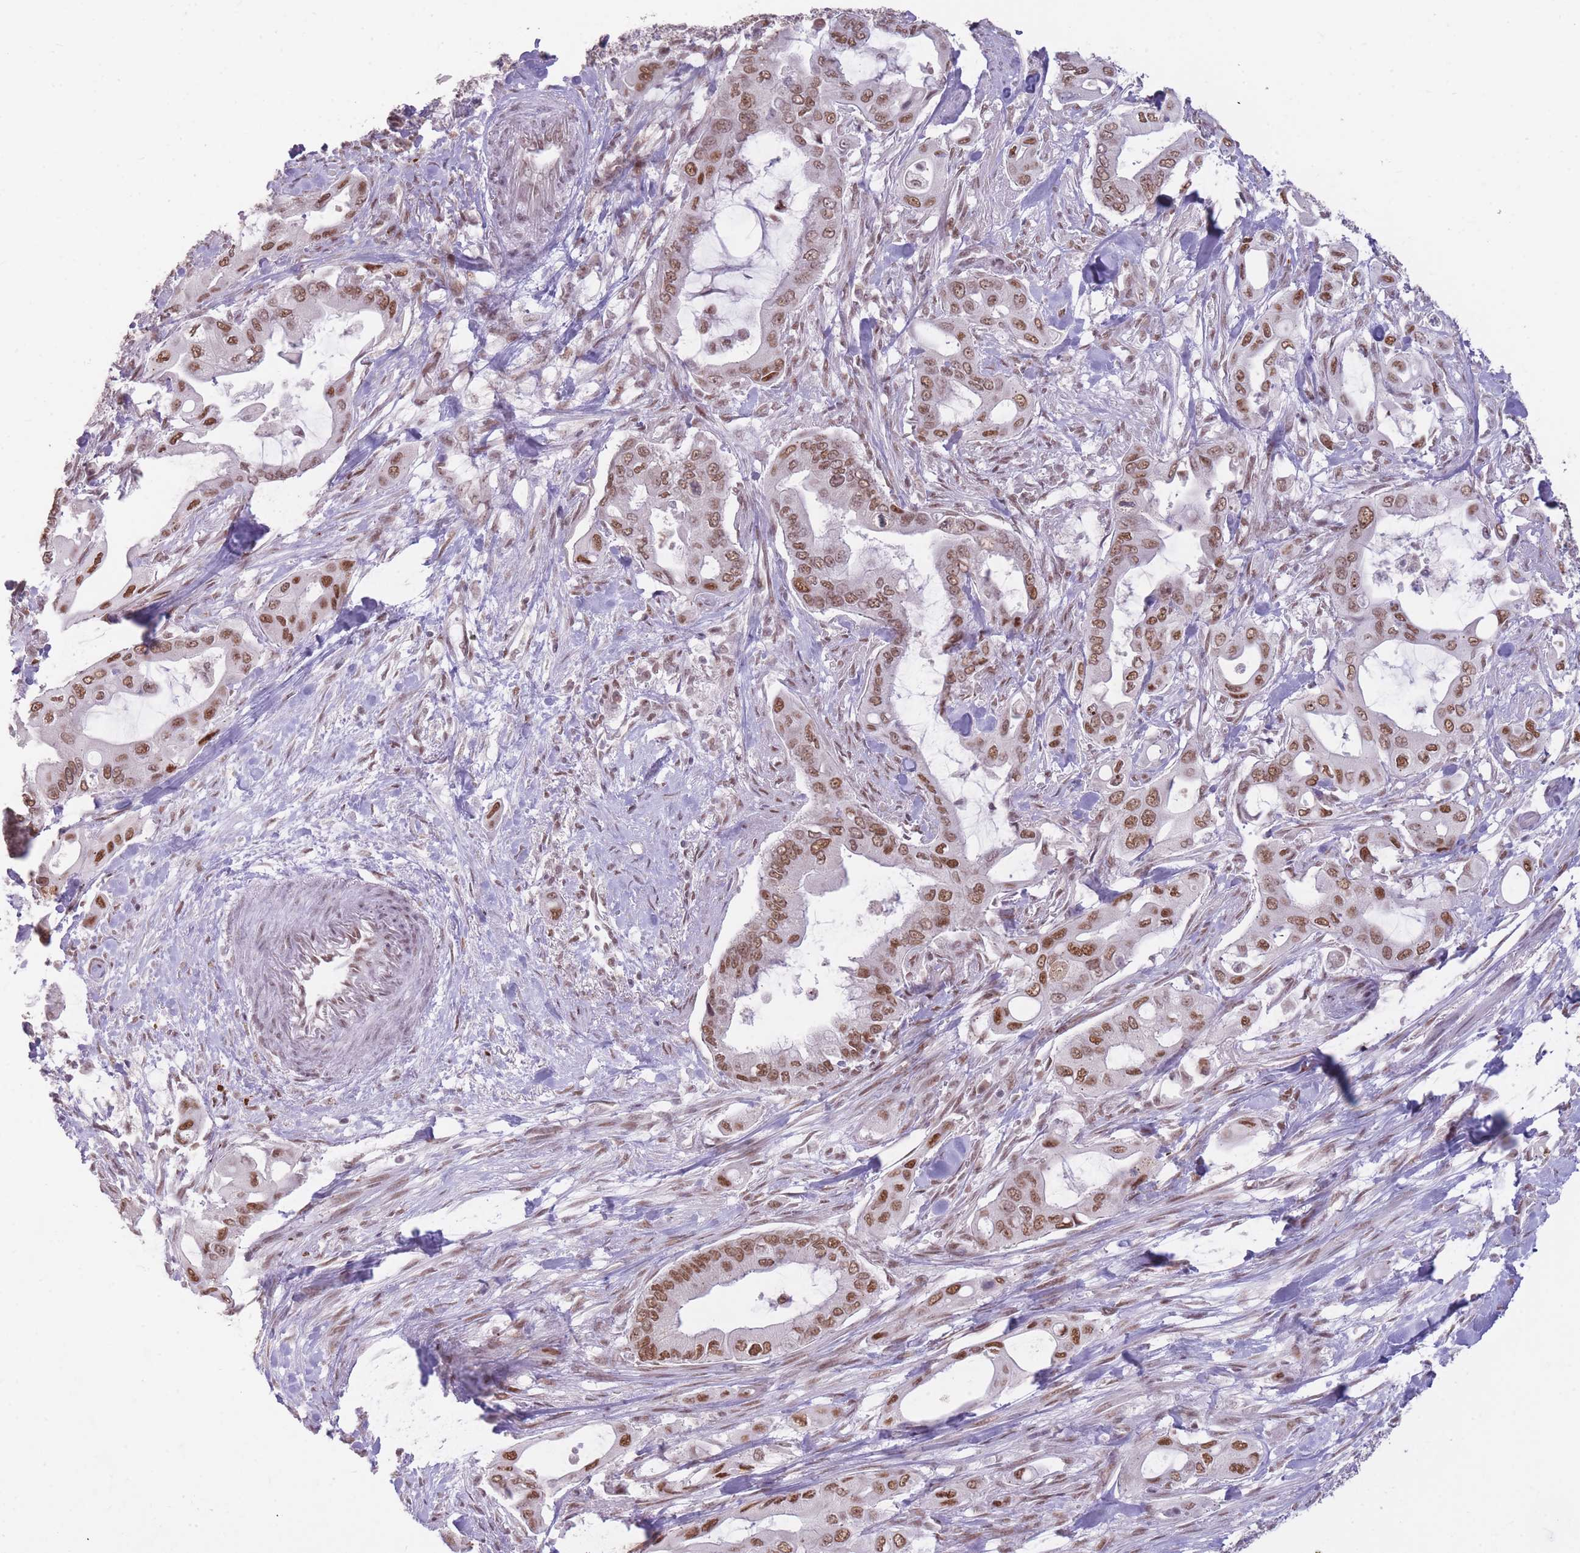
{"staining": {"intensity": "strong", "quantity": ">75%", "location": "nuclear"}, "tissue": "pancreatic cancer", "cell_type": "Tumor cells", "image_type": "cancer", "snomed": [{"axis": "morphology", "description": "Adenocarcinoma, NOS"}, {"axis": "topography", "description": "Pancreas"}], "caption": "IHC micrograph of adenocarcinoma (pancreatic) stained for a protein (brown), which shows high levels of strong nuclear staining in approximately >75% of tumor cells.", "gene": "HNRNPUL1", "patient": {"sex": "male", "age": 57}}